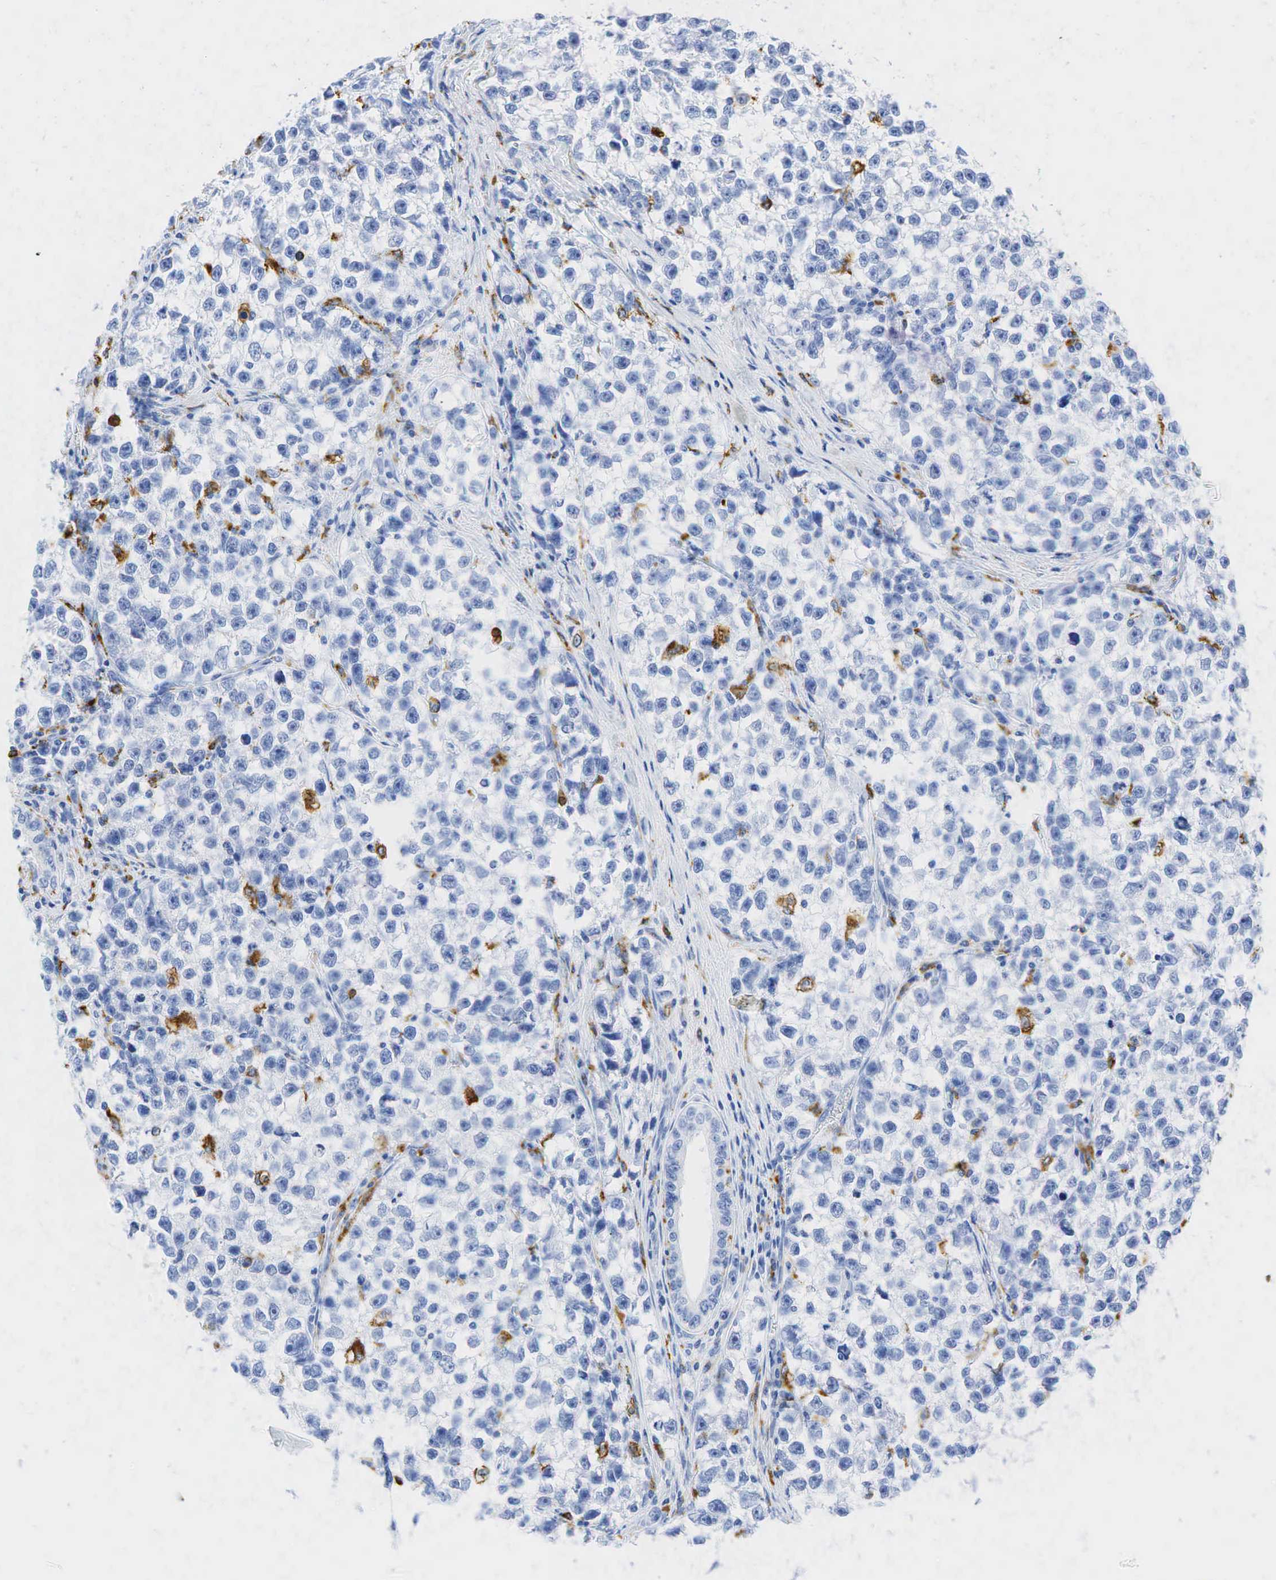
{"staining": {"intensity": "negative", "quantity": "none", "location": "none"}, "tissue": "testis cancer", "cell_type": "Tumor cells", "image_type": "cancer", "snomed": [{"axis": "morphology", "description": "Seminoma, NOS"}, {"axis": "morphology", "description": "Carcinoma, Embryonal, NOS"}, {"axis": "topography", "description": "Testis"}], "caption": "The histopathology image demonstrates no staining of tumor cells in testis cancer.", "gene": "CD68", "patient": {"sex": "male", "age": 30}}